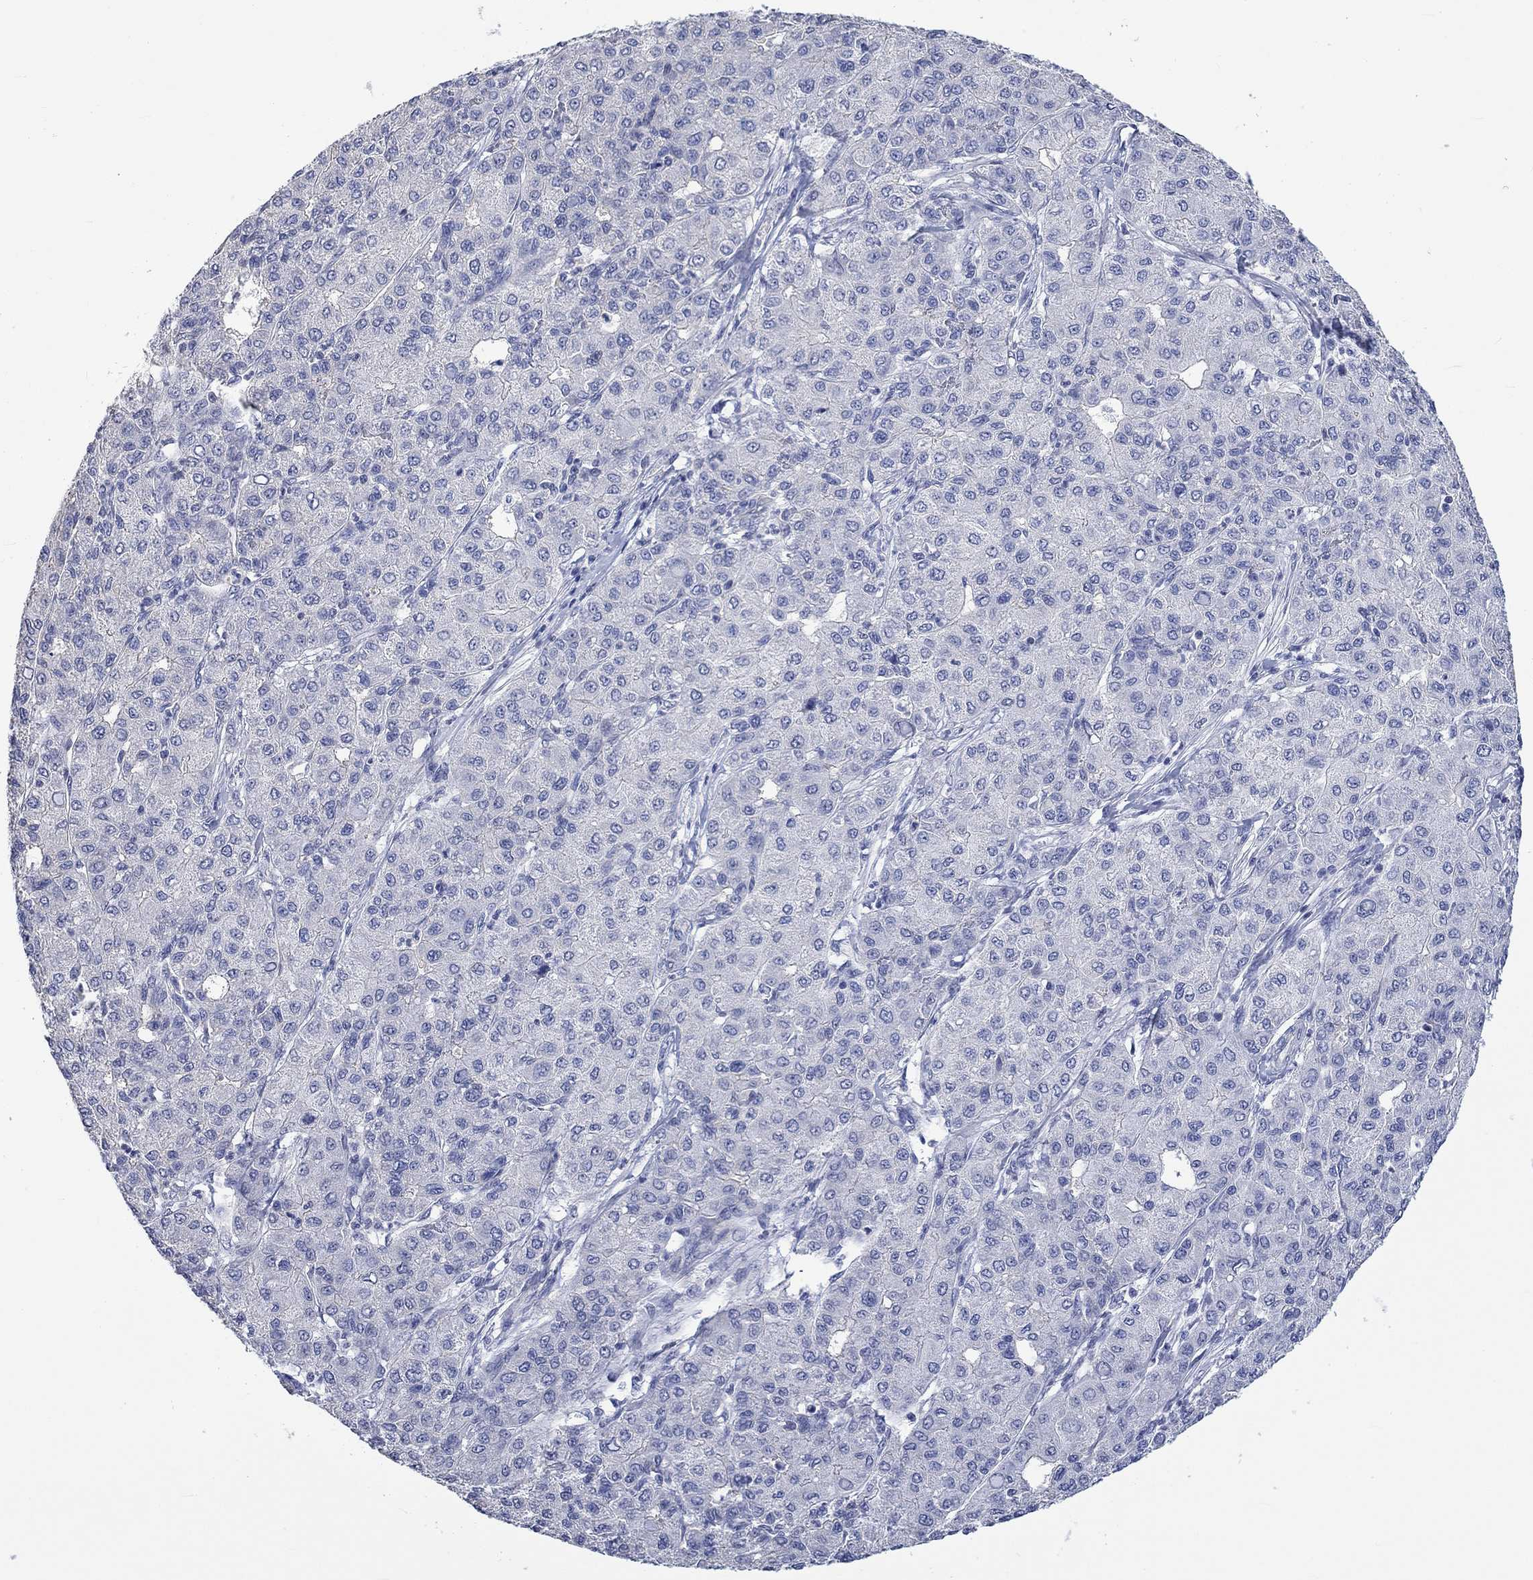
{"staining": {"intensity": "negative", "quantity": "none", "location": "none"}, "tissue": "liver cancer", "cell_type": "Tumor cells", "image_type": "cancer", "snomed": [{"axis": "morphology", "description": "Carcinoma, Hepatocellular, NOS"}, {"axis": "topography", "description": "Liver"}], "caption": "A histopathology image of human liver cancer (hepatocellular carcinoma) is negative for staining in tumor cells.", "gene": "AGRP", "patient": {"sex": "male", "age": 65}}